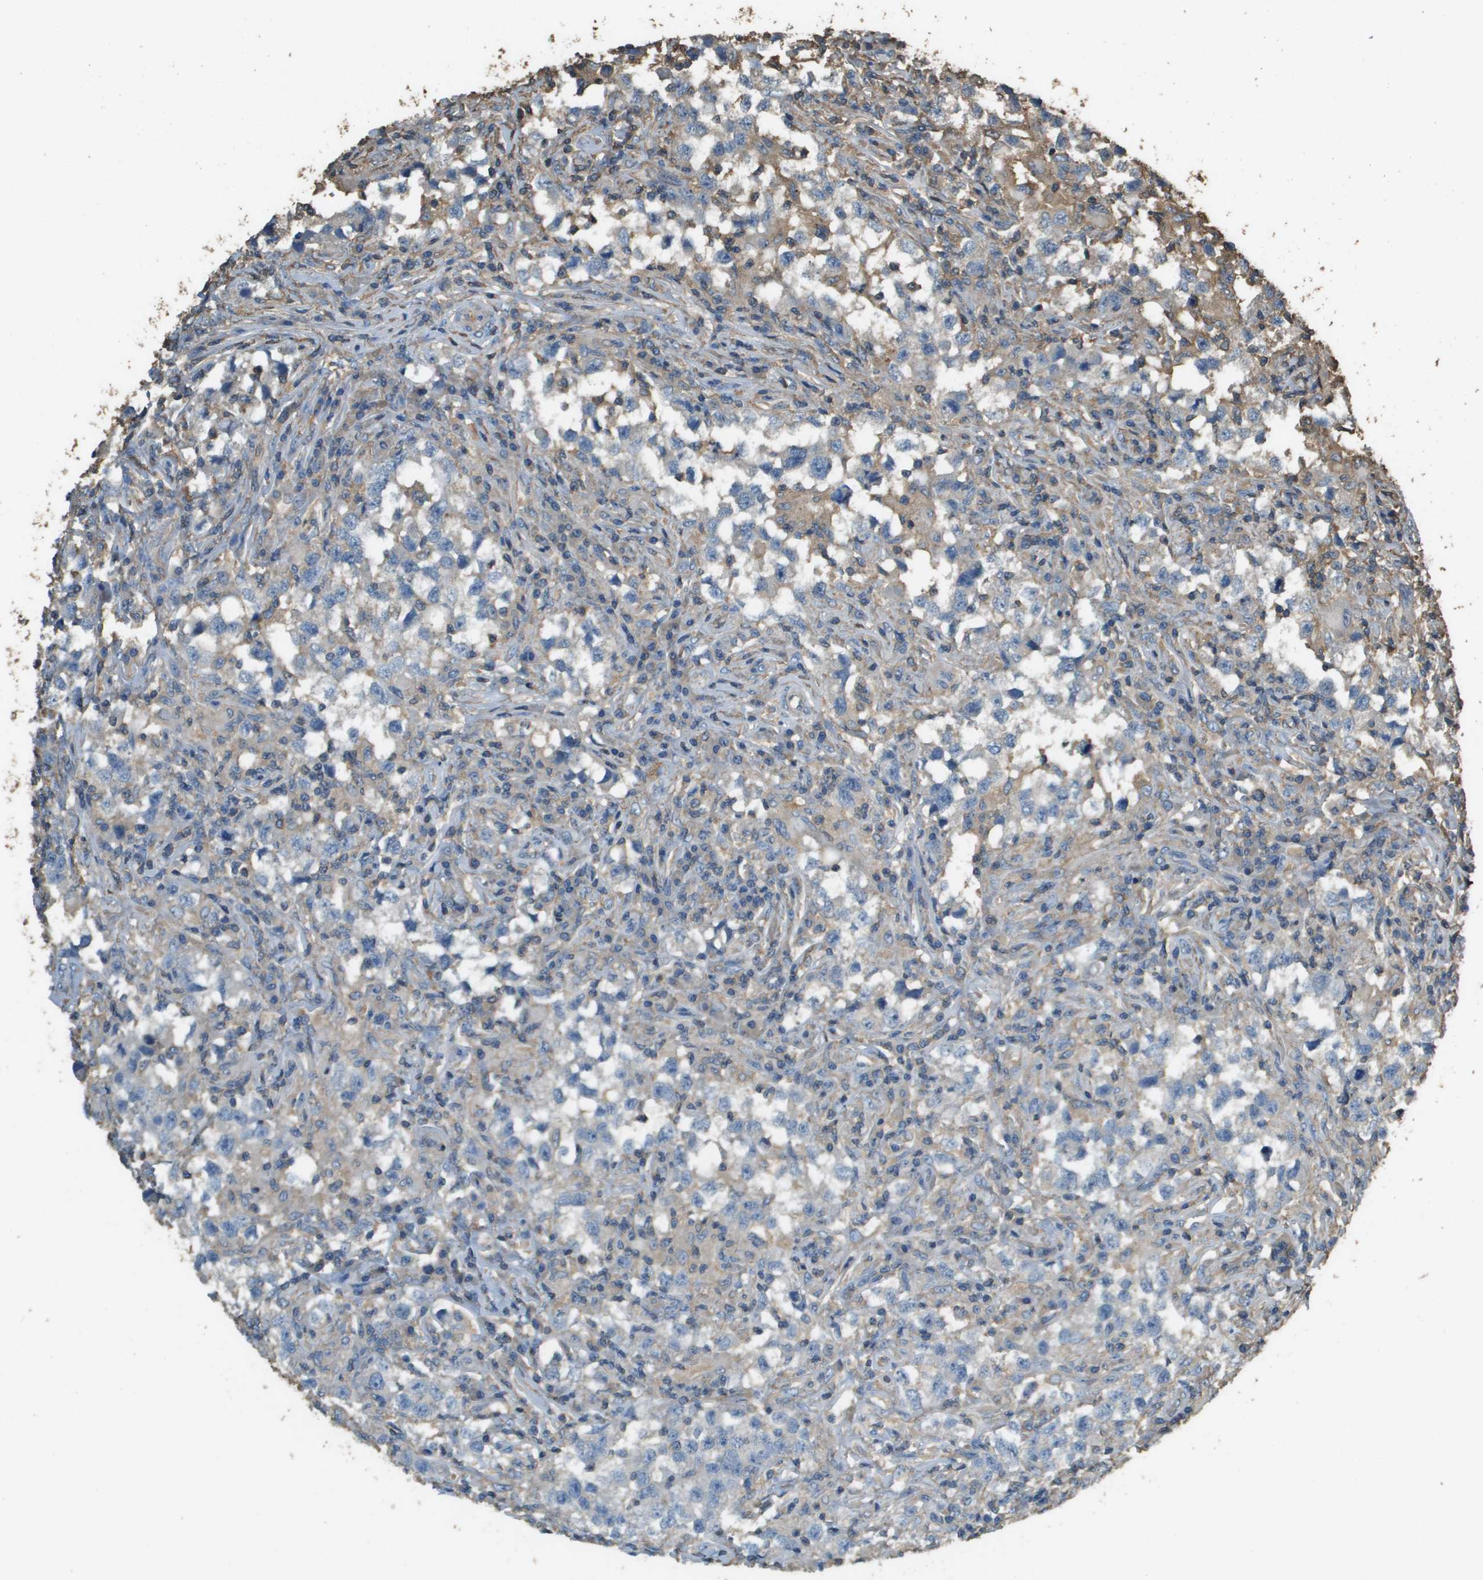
{"staining": {"intensity": "negative", "quantity": "none", "location": "none"}, "tissue": "testis cancer", "cell_type": "Tumor cells", "image_type": "cancer", "snomed": [{"axis": "morphology", "description": "Carcinoma, Embryonal, NOS"}, {"axis": "topography", "description": "Testis"}], "caption": "There is no significant staining in tumor cells of testis cancer (embryonal carcinoma). The staining is performed using DAB (3,3'-diaminobenzidine) brown chromogen with nuclei counter-stained in using hematoxylin.", "gene": "MS4A7", "patient": {"sex": "male", "age": 21}}